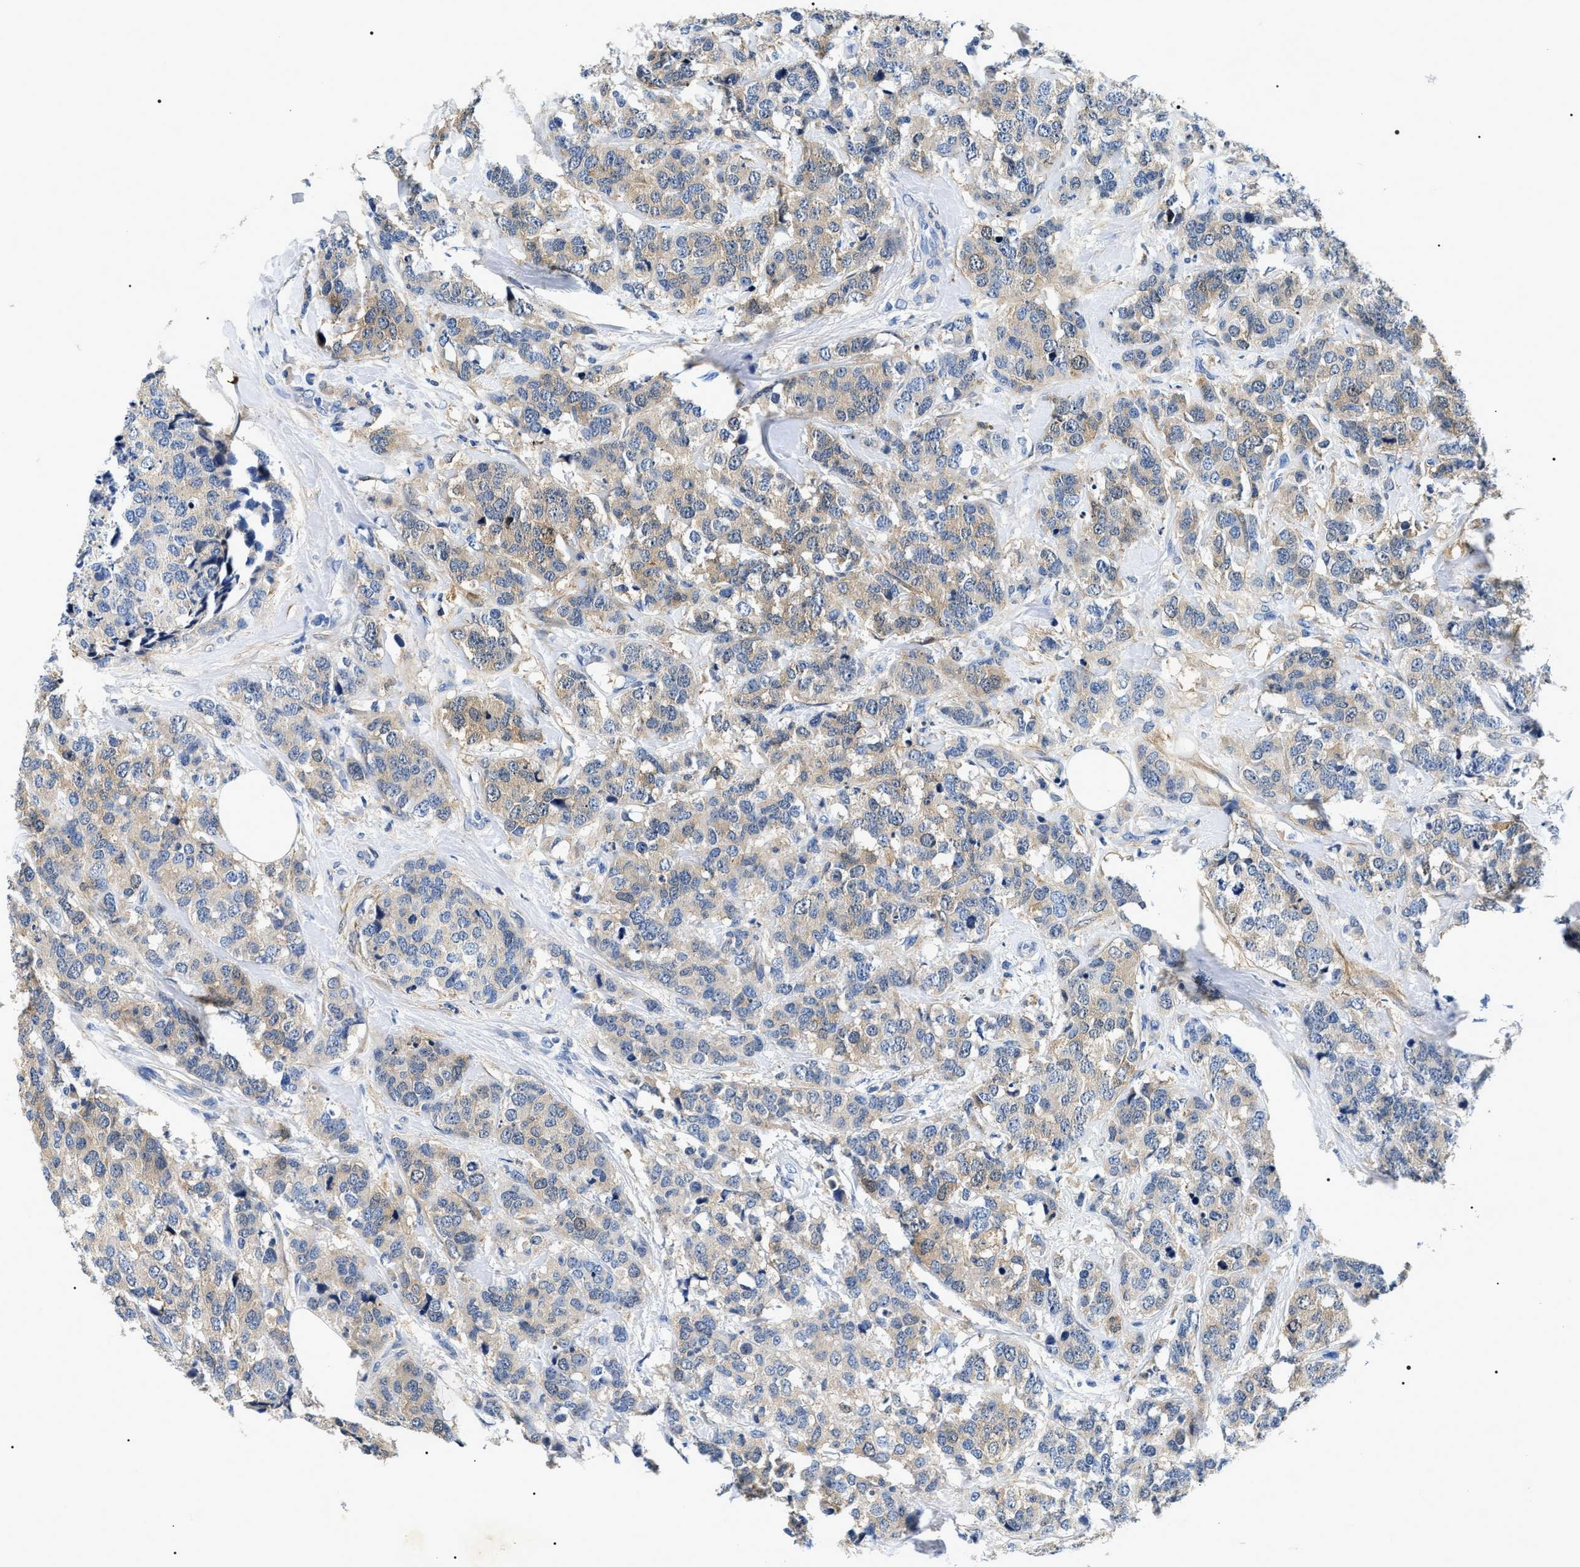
{"staining": {"intensity": "weak", "quantity": "25%-75%", "location": "cytoplasmic/membranous"}, "tissue": "breast cancer", "cell_type": "Tumor cells", "image_type": "cancer", "snomed": [{"axis": "morphology", "description": "Lobular carcinoma"}, {"axis": "topography", "description": "Breast"}], "caption": "Breast cancer (lobular carcinoma) was stained to show a protein in brown. There is low levels of weak cytoplasmic/membranous expression in approximately 25%-75% of tumor cells.", "gene": "BAG2", "patient": {"sex": "female", "age": 59}}